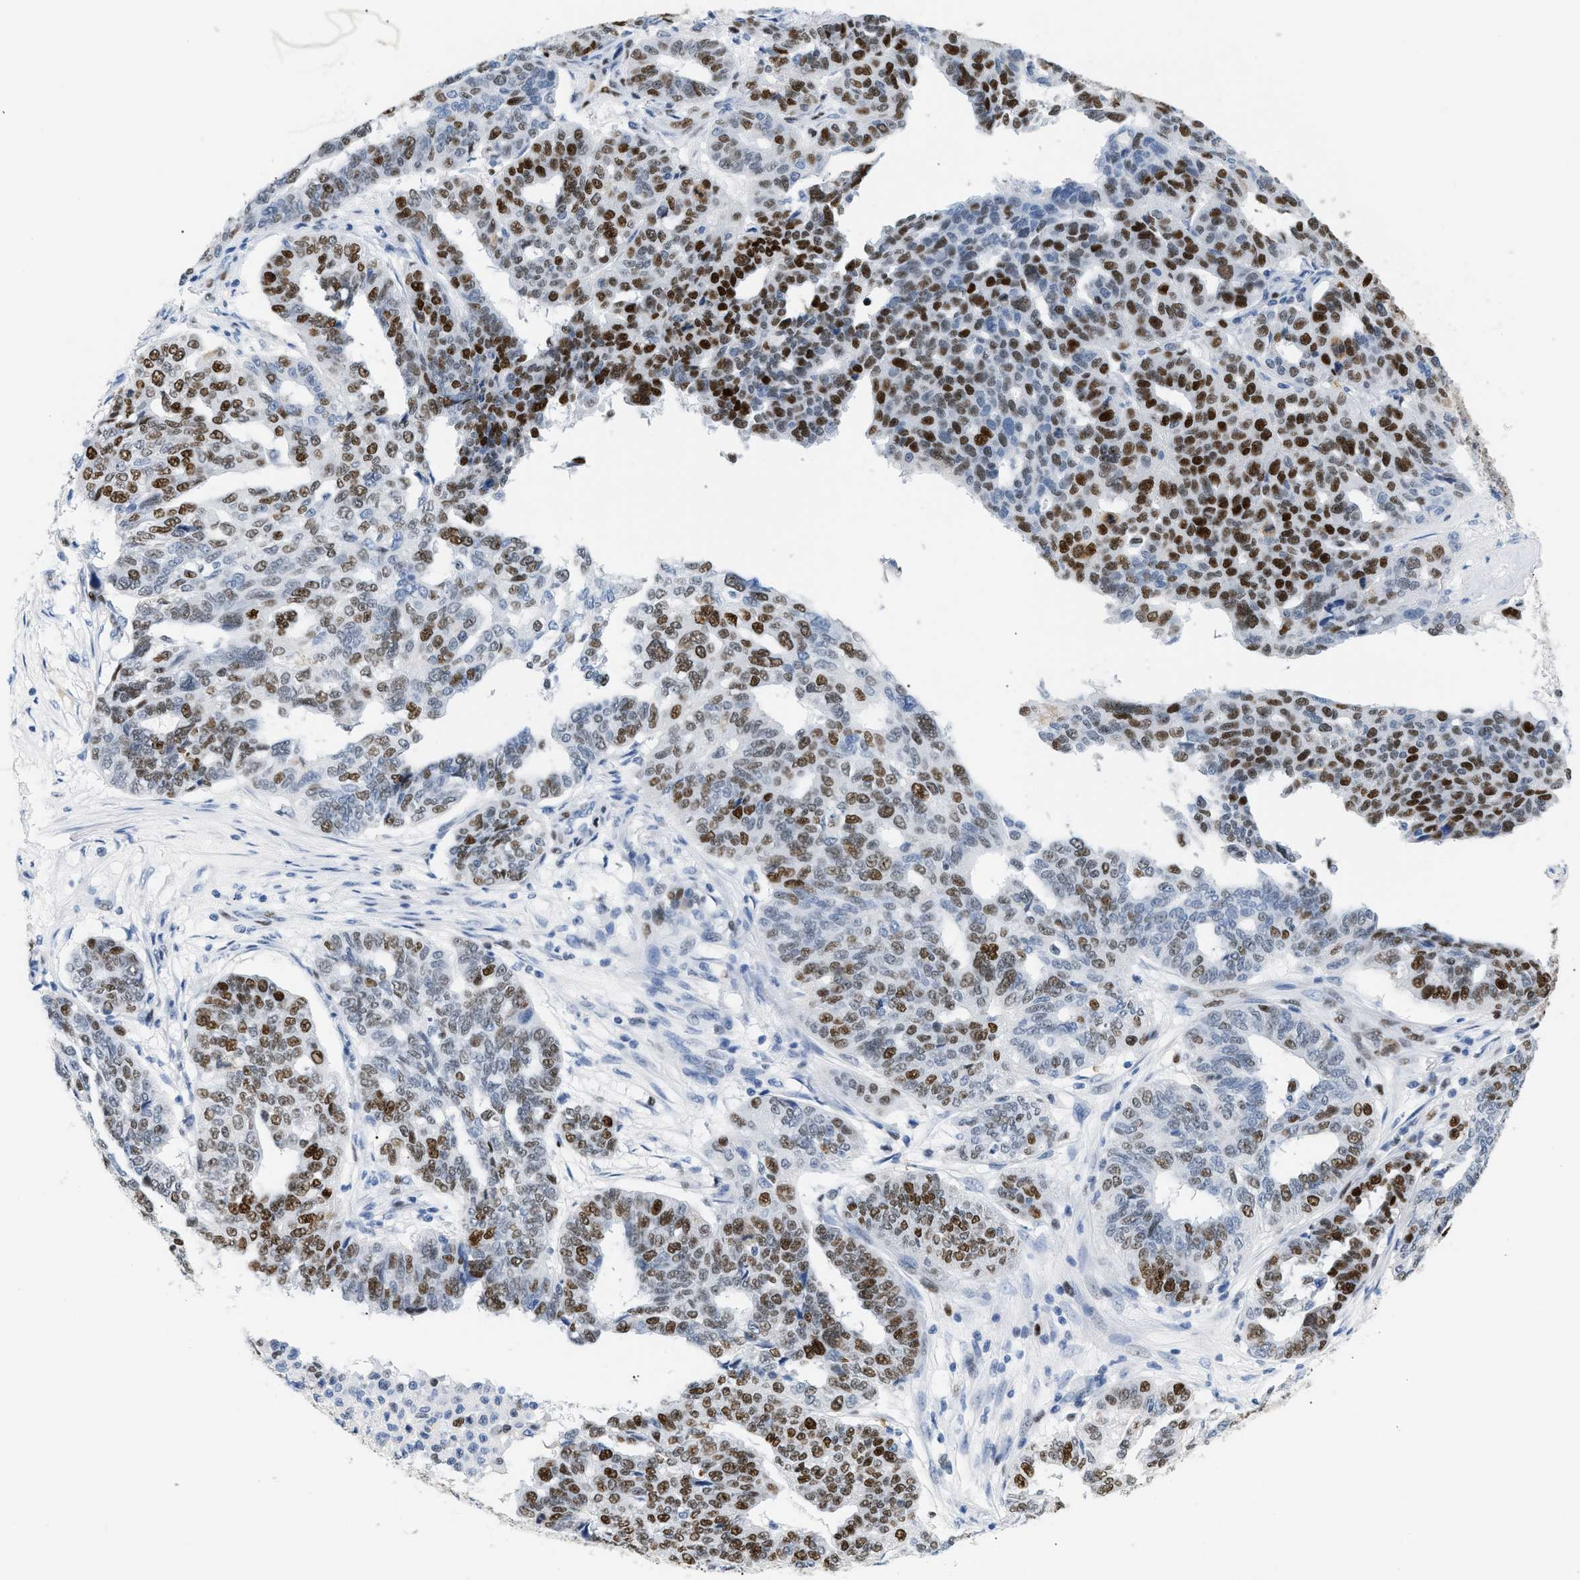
{"staining": {"intensity": "moderate", "quantity": "25%-75%", "location": "nuclear"}, "tissue": "ovarian cancer", "cell_type": "Tumor cells", "image_type": "cancer", "snomed": [{"axis": "morphology", "description": "Cystadenocarcinoma, serous, NOS"}, {"axis": "topography", "description": "Ovary"}], "caption": "Immunohistochemistry image of neoplastic tissue: human ovarian serous cystadenocarcinoma stained using immunohistochemistry (IHC) exhibits medium levels of moderate protein expression localized specifically in the nuclear of tumor cells, appearing as a nuclear brown color.", "gene": "MCM7", "patient": {"sex": "female", "age": 59}}